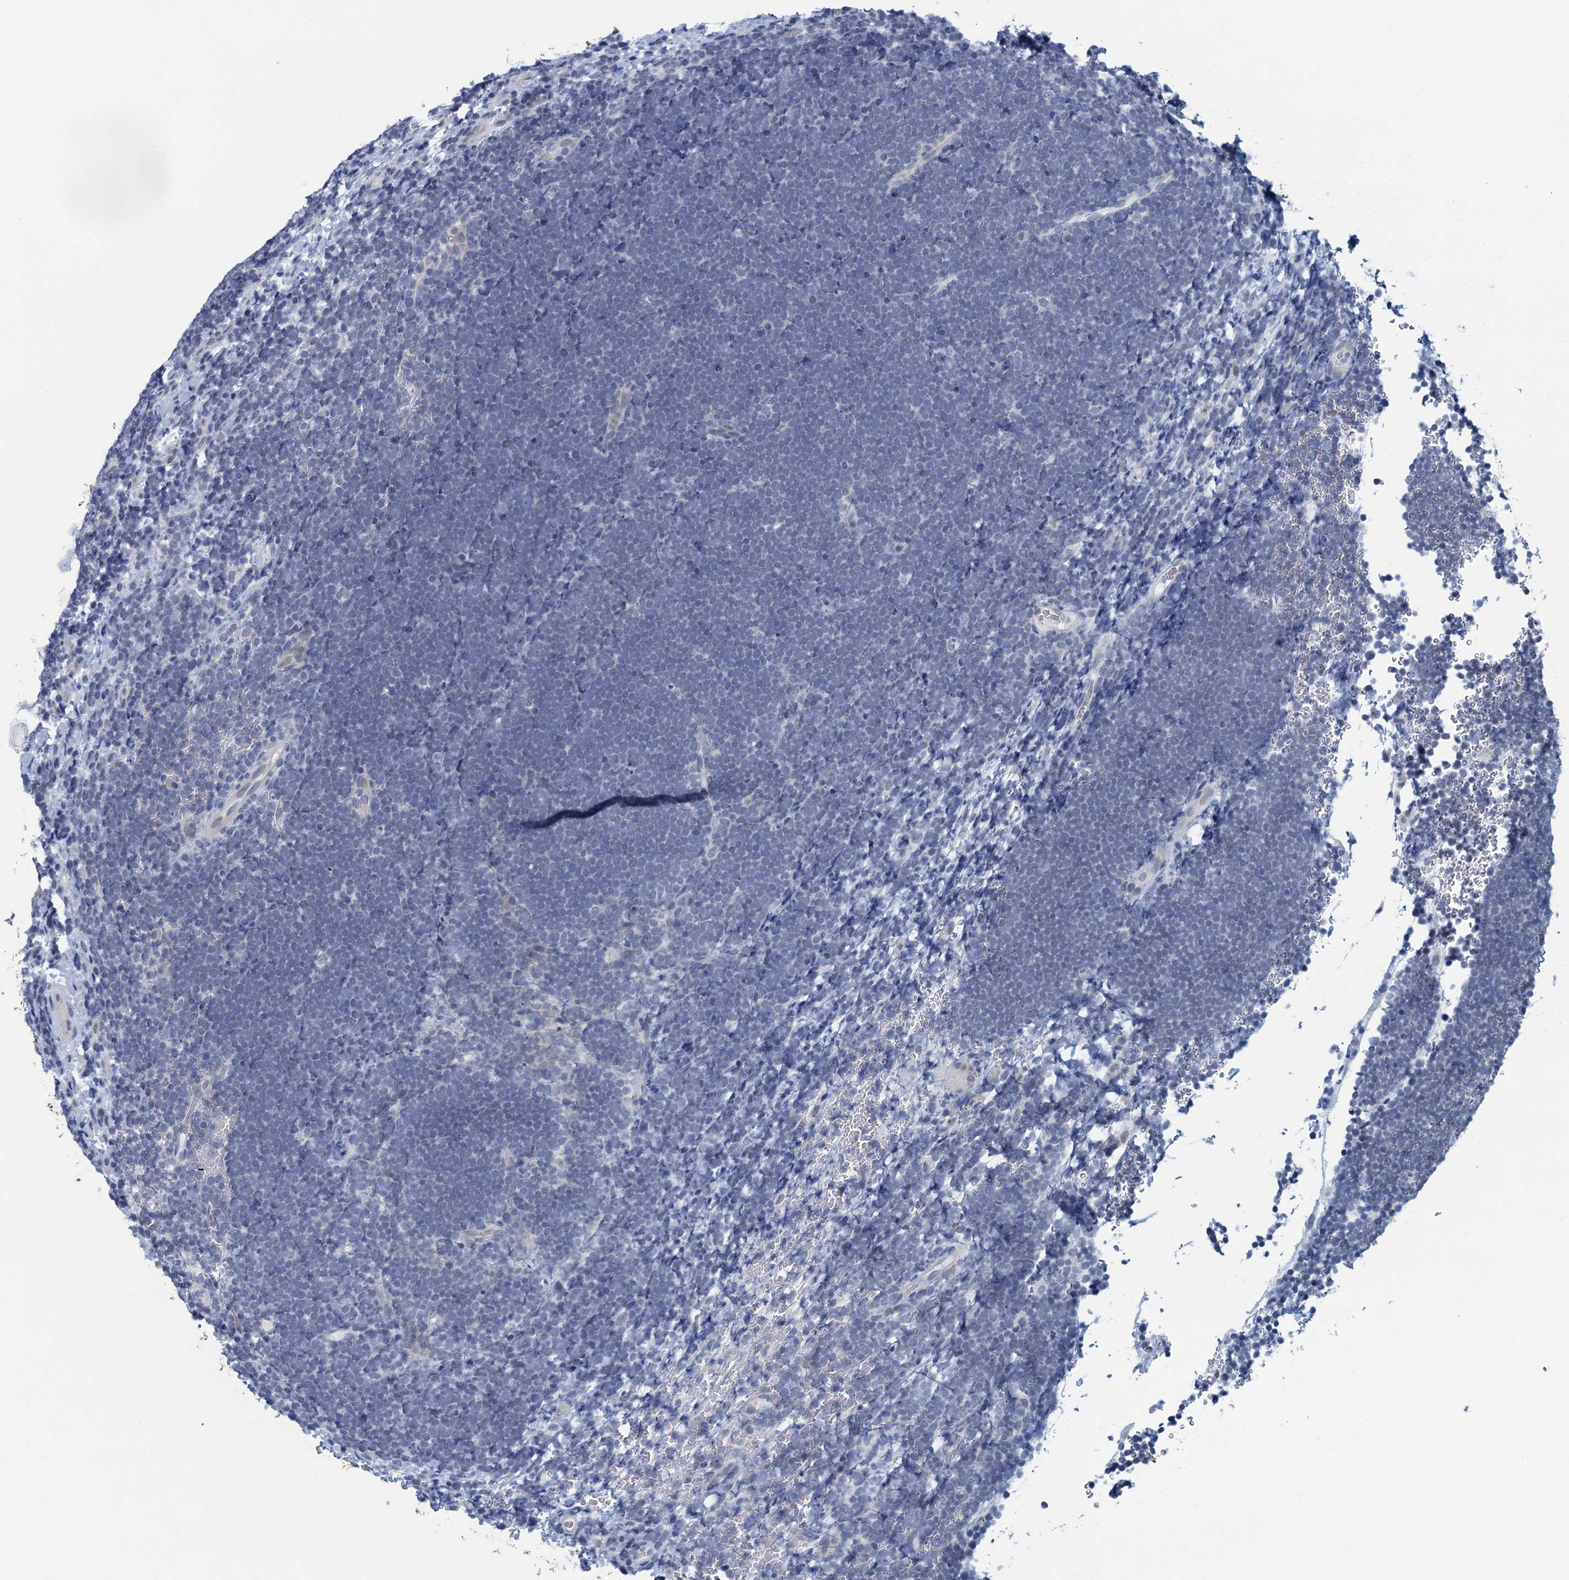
{"staining": {"intensity": "negative", "quantity": "none", "location": "none"}, "tissue": "lymphoma", "cell_type": "Tumor cells", "image_type": "cancer", "snomed": [{"axis": "morphology", "description": "Malignant lymphoma, non-Hodgkin's type, High grade"}, {"axis": "topography", "description": "Lymph node"}], "caption": "Lymphoma was stained to show a protein in brown. There is no significant expression in tumor cells. Brightfield microscopy of IHC stained with DAB (brown) and hematoxylin (blue), captured at high magnification.", "gene": "ENSG00000131152", "patient": {"sex": "male", "age": 13}}